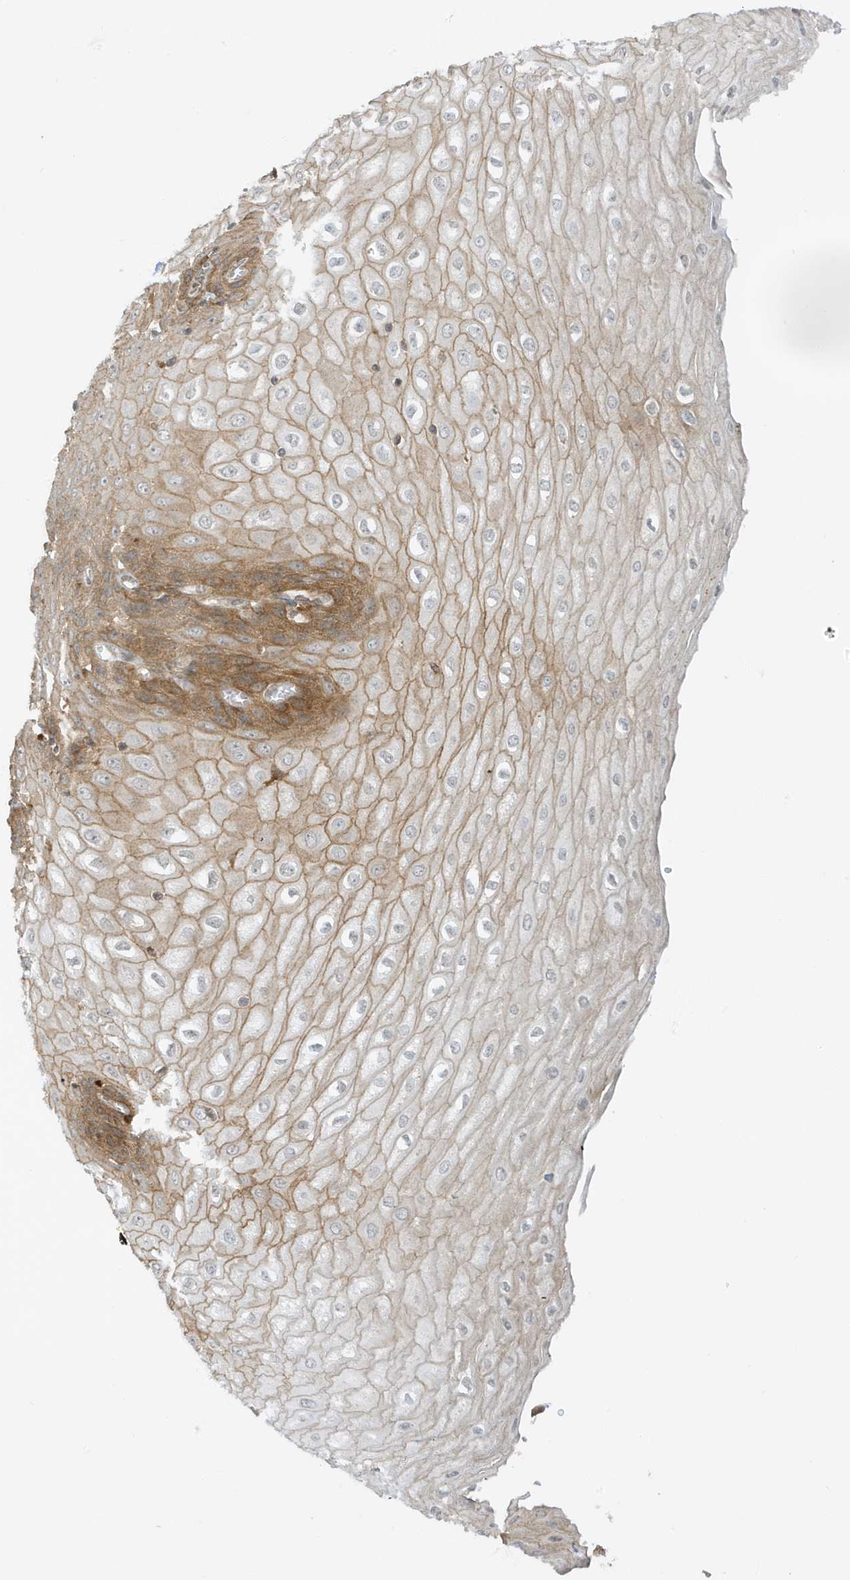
{"staining": {"intensity": "moderate", "quantity": ">75%", "location": "cytoplasmic/membranous"}, "tissue": "esophagus", "cell_type": "Squamous epithelial cells", "image_type": "normal", "snomed": [{"axis": "morphology", "description": "Normal tissue, NOS"}, {"axis": "topography", "description": "Esophagus"}], "caption": "Immunohistochemistry (IHC) photomicrograph of unremarkable esophagus: human esophagus stained using immunohistochemistry (IHC) demonstrates medium levels of moderate protein expression localized specifically in the cytoplasmic/membranous of squamous epithelial cells, appearing as a cytoplasmic/membranous brown color.", "gene": "SCARF2", "patient": {"sex": "male", "age": 60}}